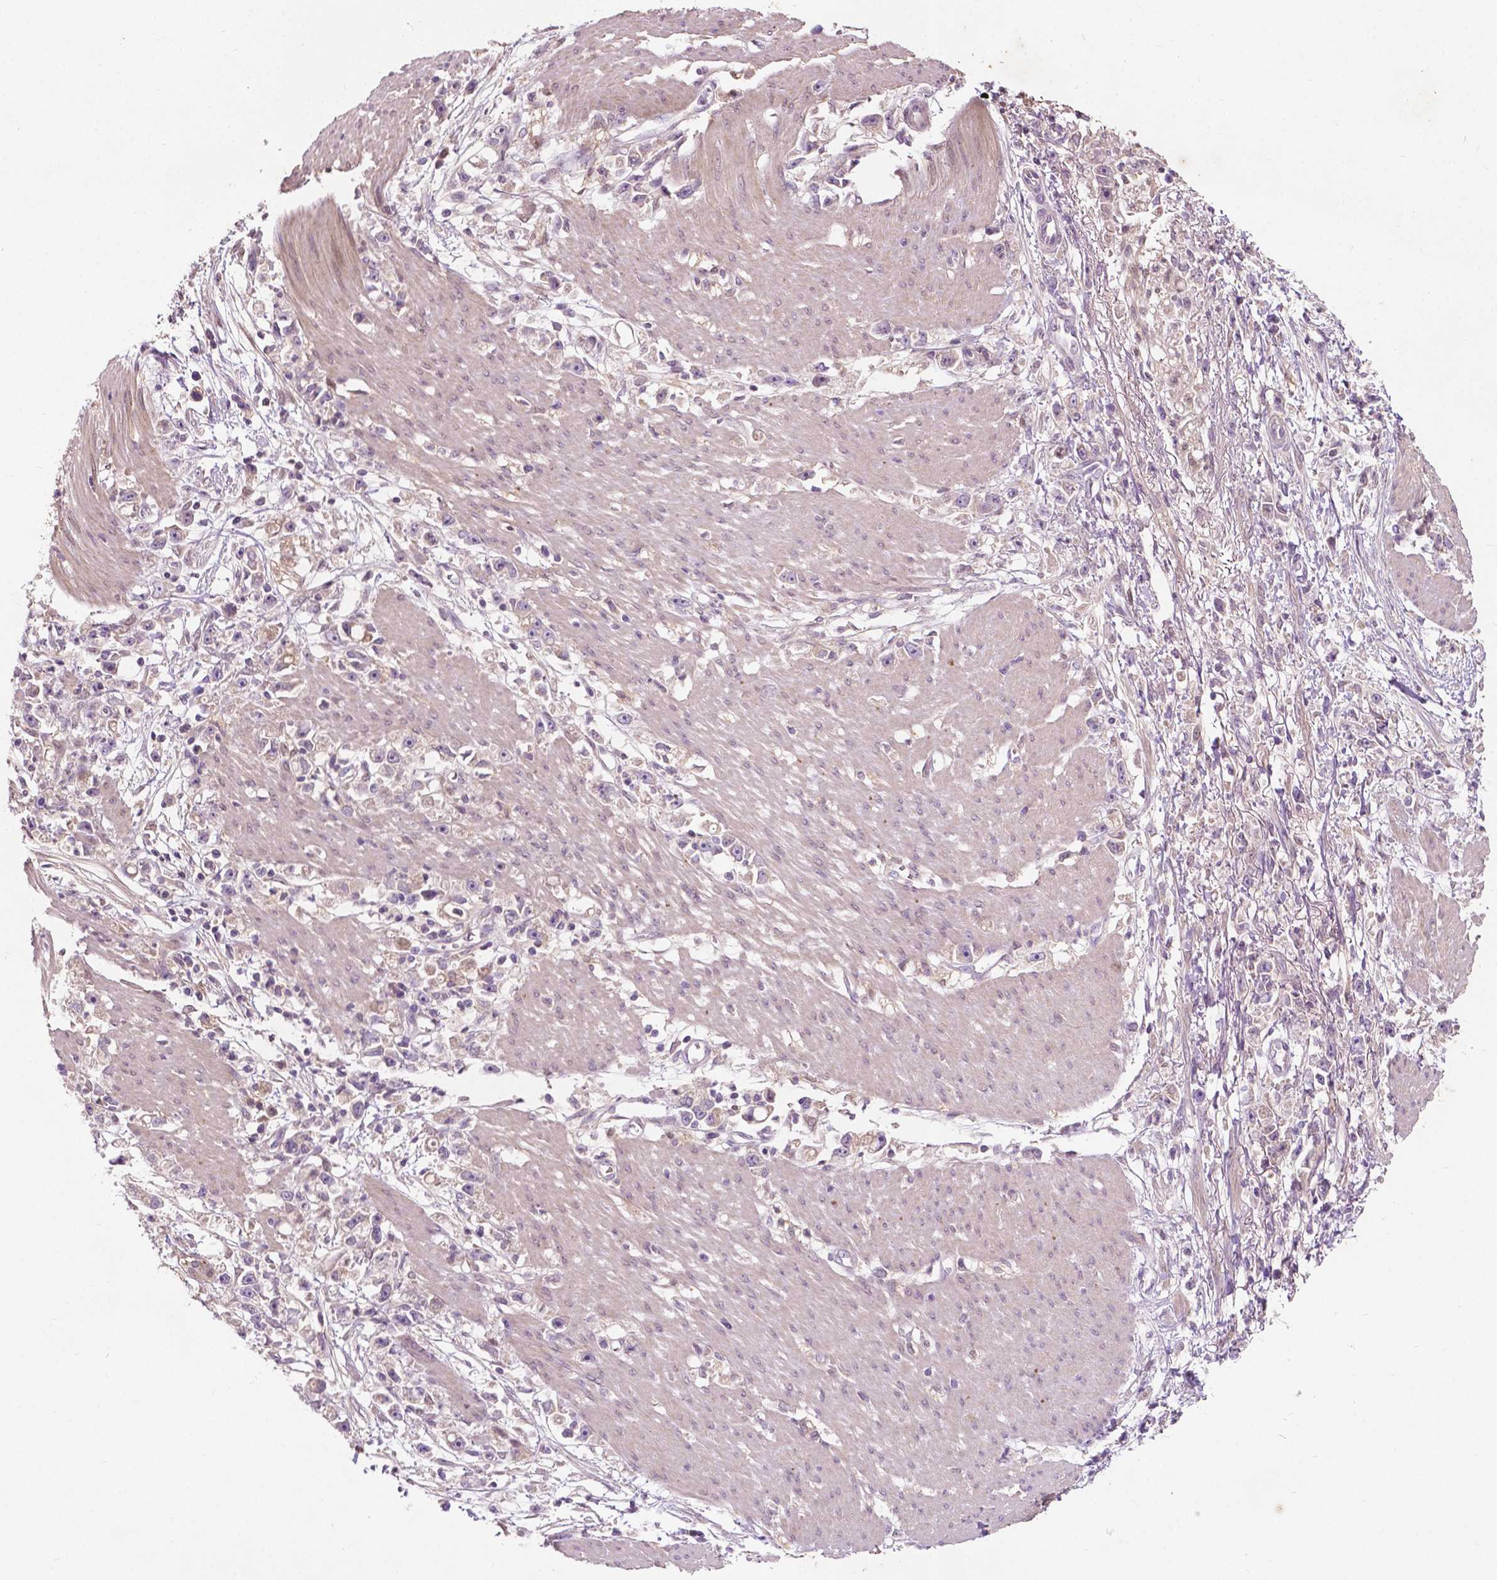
{"staining": {"intensity": "negative", "quantity": "none", "location": "none"}, "tissue": "stomach cancer", "cell_type": "Tumor cells", "image_type": "cancer", "snomed": [{"axis": "morphology", "description": "Adenocarcinoma, NOS"}, {"axis": "topography", "description": "Stomach"}], "caption": "This photomicrograph is of stomach adenocarcinoma stained with IHC to label a protein in brown with the nuclei are counter-stained blue. There is no positivity in tumor cells.", "gene": "GPR37", "patient": {"sex": "female", "age": 59}}